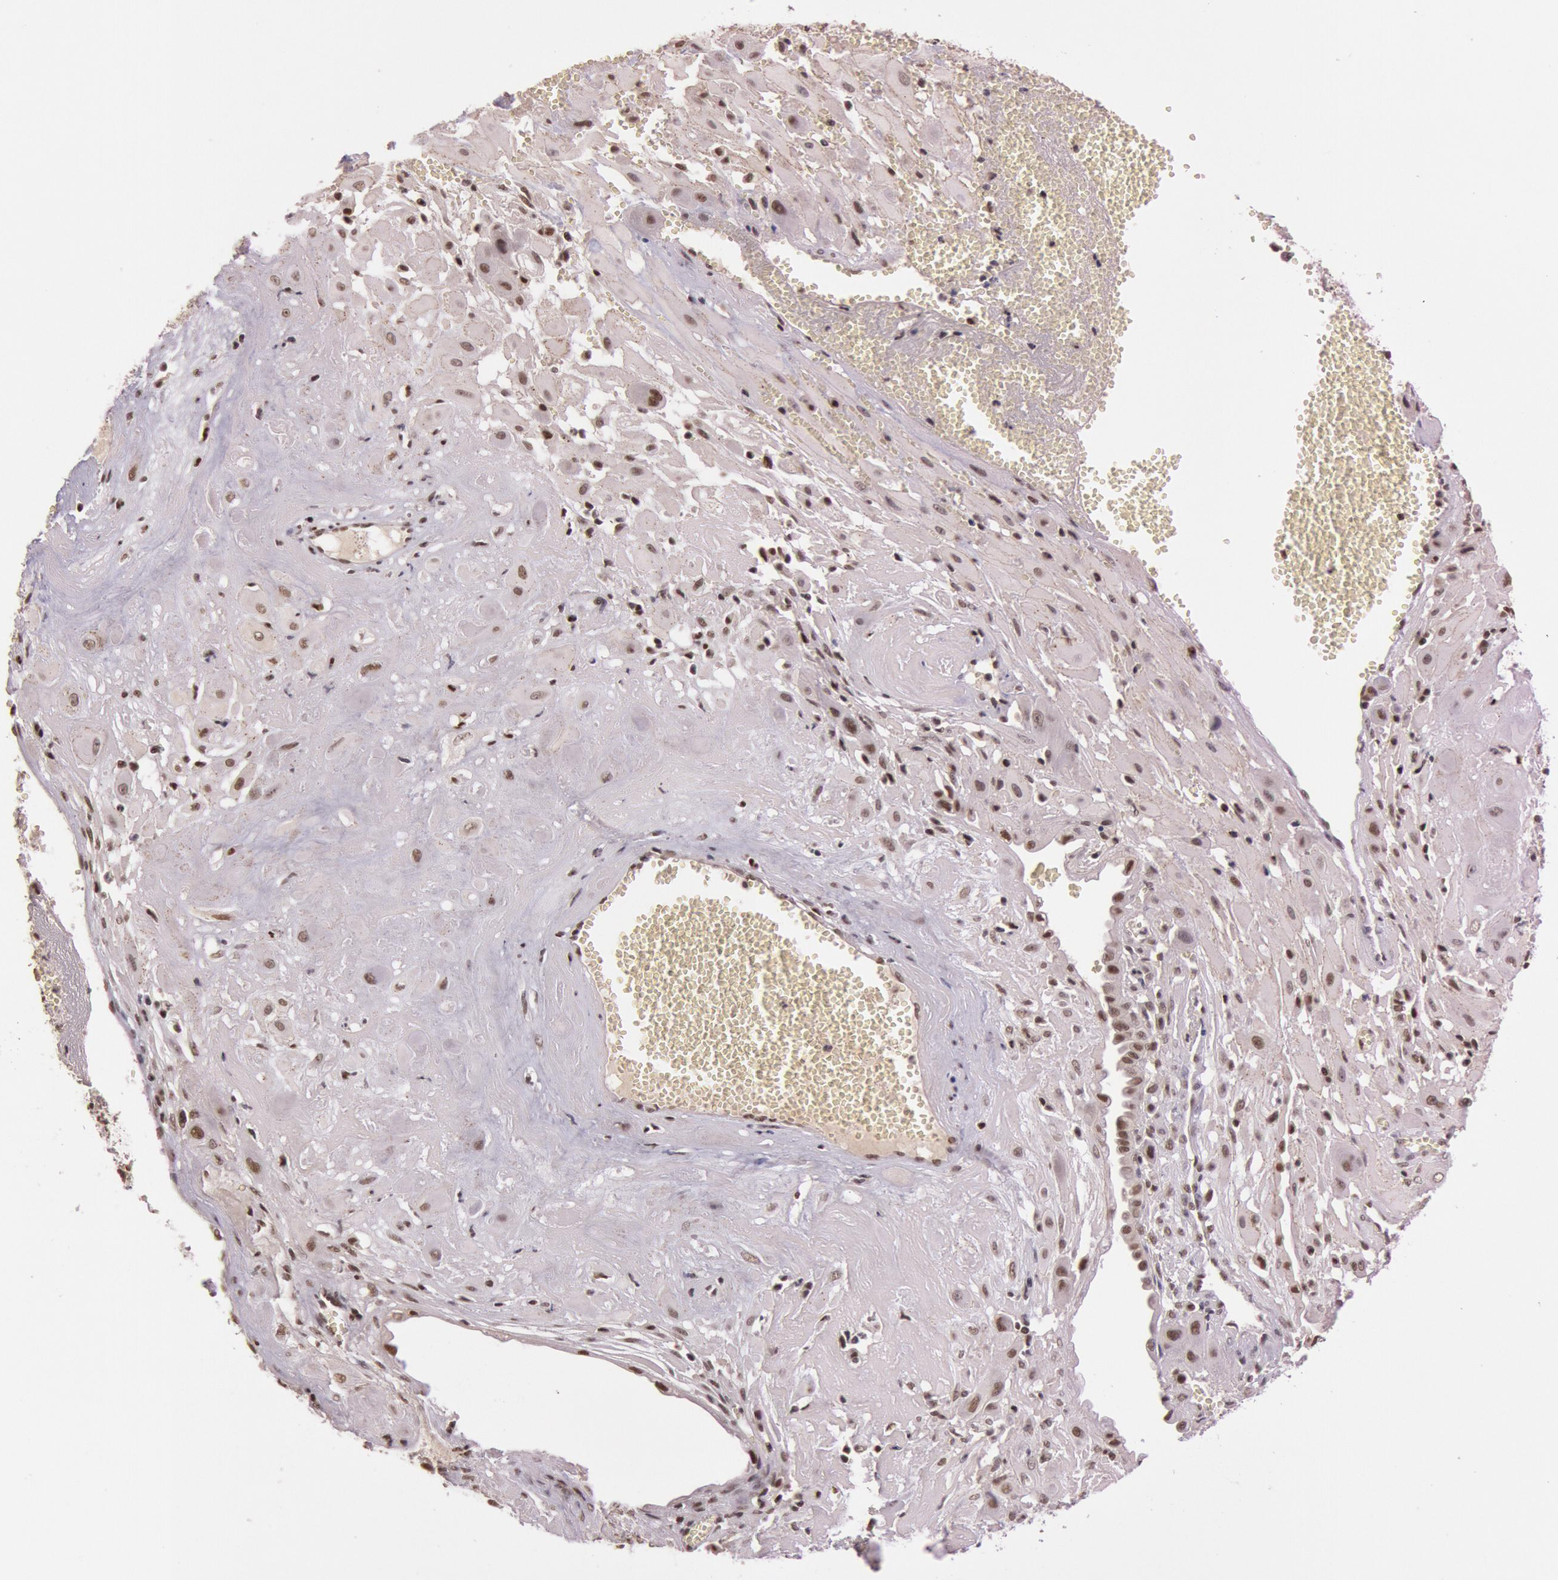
{"staining": {"intensity": "moderate", "quantity": ">75%", "location": "nuclear"}, "tissue": "cervical cancer", "cell_type": "Tumor cells", "image_type": "cancer", "snomed": [{"axis": "morphology", "description": "Squamous cell carcinoma, NOS"}, {"axis": "topography", "description": "Cervix"}], "caption": "This image exhibits immunohistochemistry staining of squamous cell carcinoma (cervical), with medium moderate nuclear positivity in about >75% of tumor cells.", "gene": "TASL", "patient": {"sex": "female", "age": 34}}